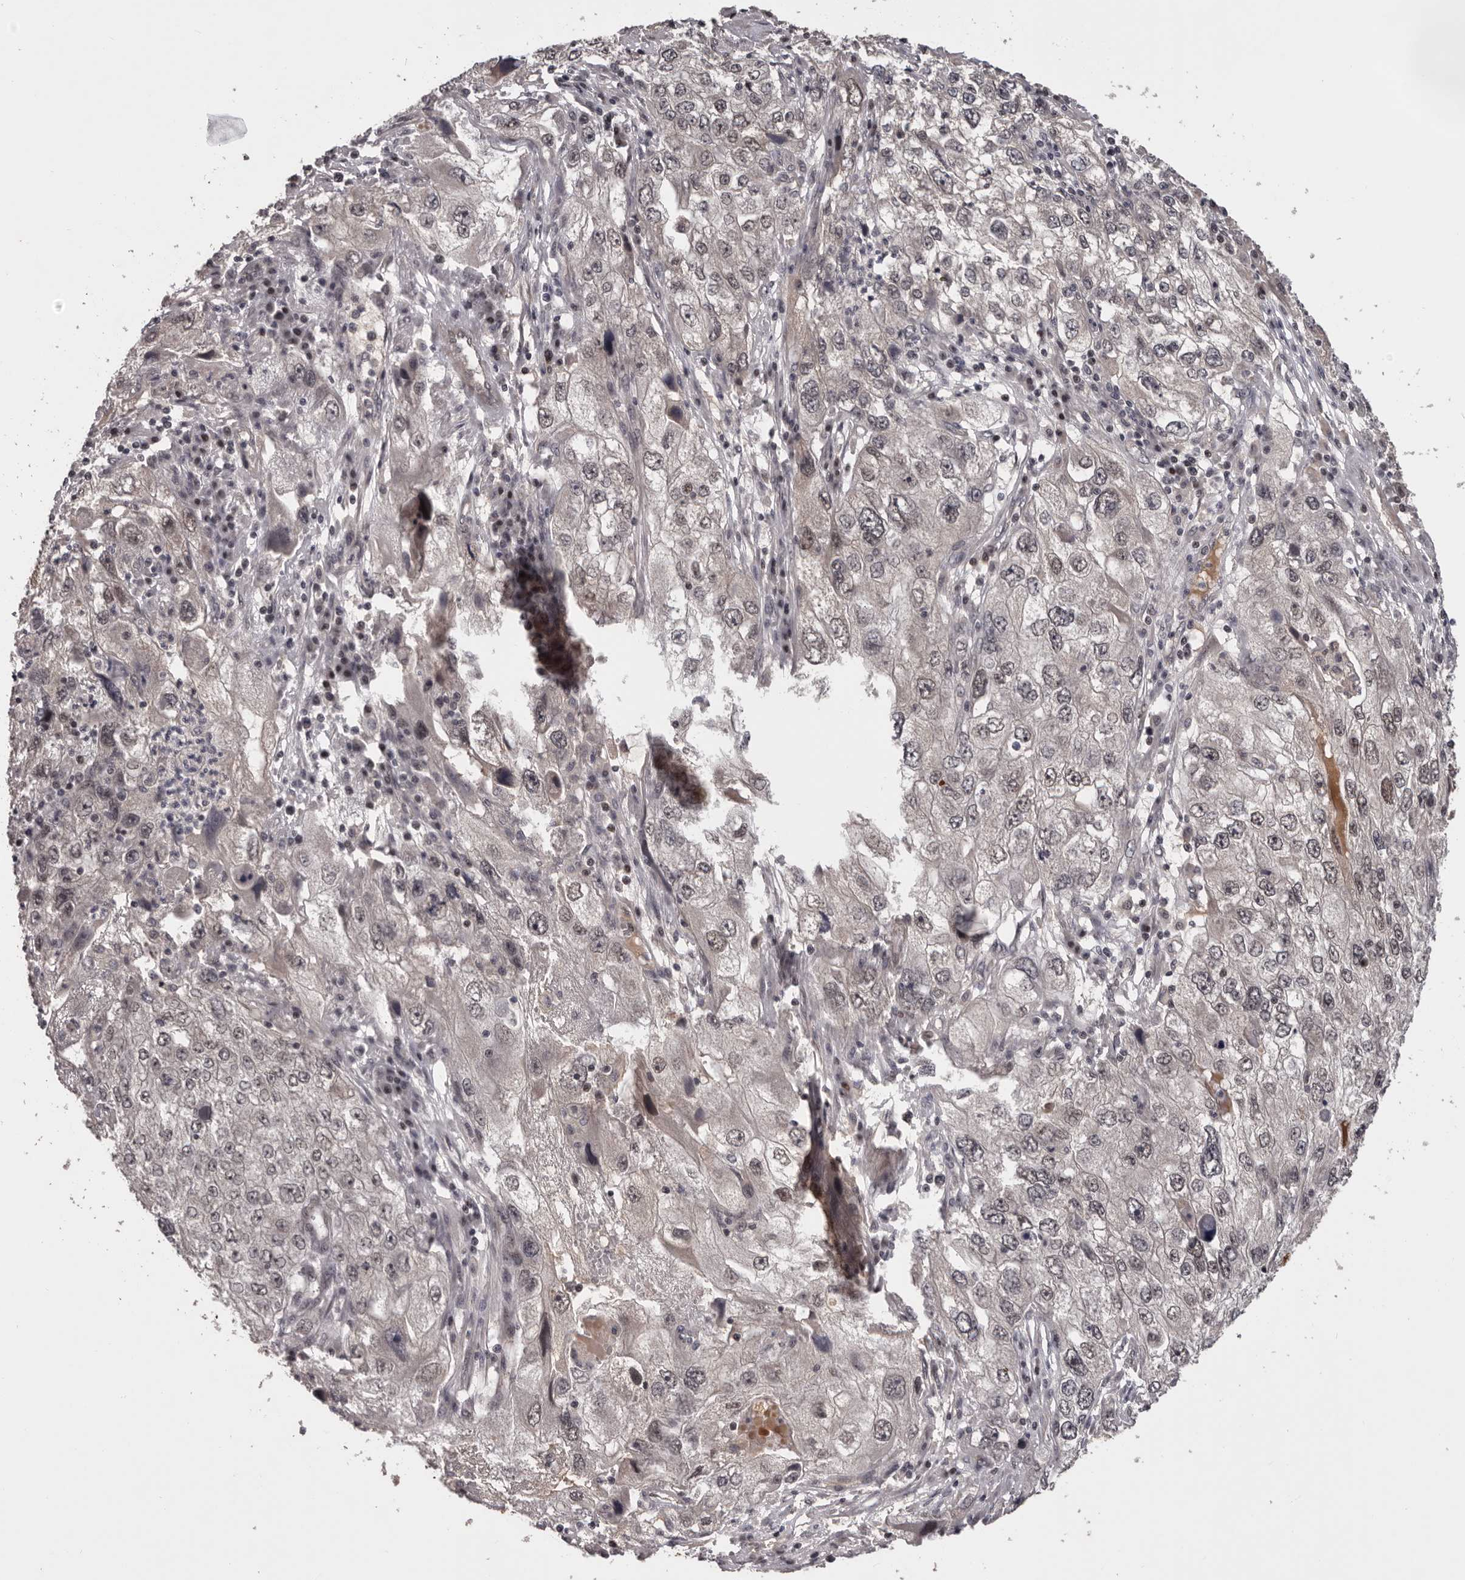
{"staining": {"intensity": "negative", "quantity": "none", "location": "none"}, "tissue": "endometrial cancer", "cell_type": "Tumor cells", "image_type": "cancer", "snomed": [{"axis": "morphology", "description": "Adenocarcinoma, NOS"}, {"axis": "topography", "description": "Endometrium"}], "caption": "The immunohistochemistry (IHC) histopathology image has no significant positivity in tumor cells of endometrial cancer tissue.", "gene": "TBX5", "patient": {"sex": "female", "age": 49}}